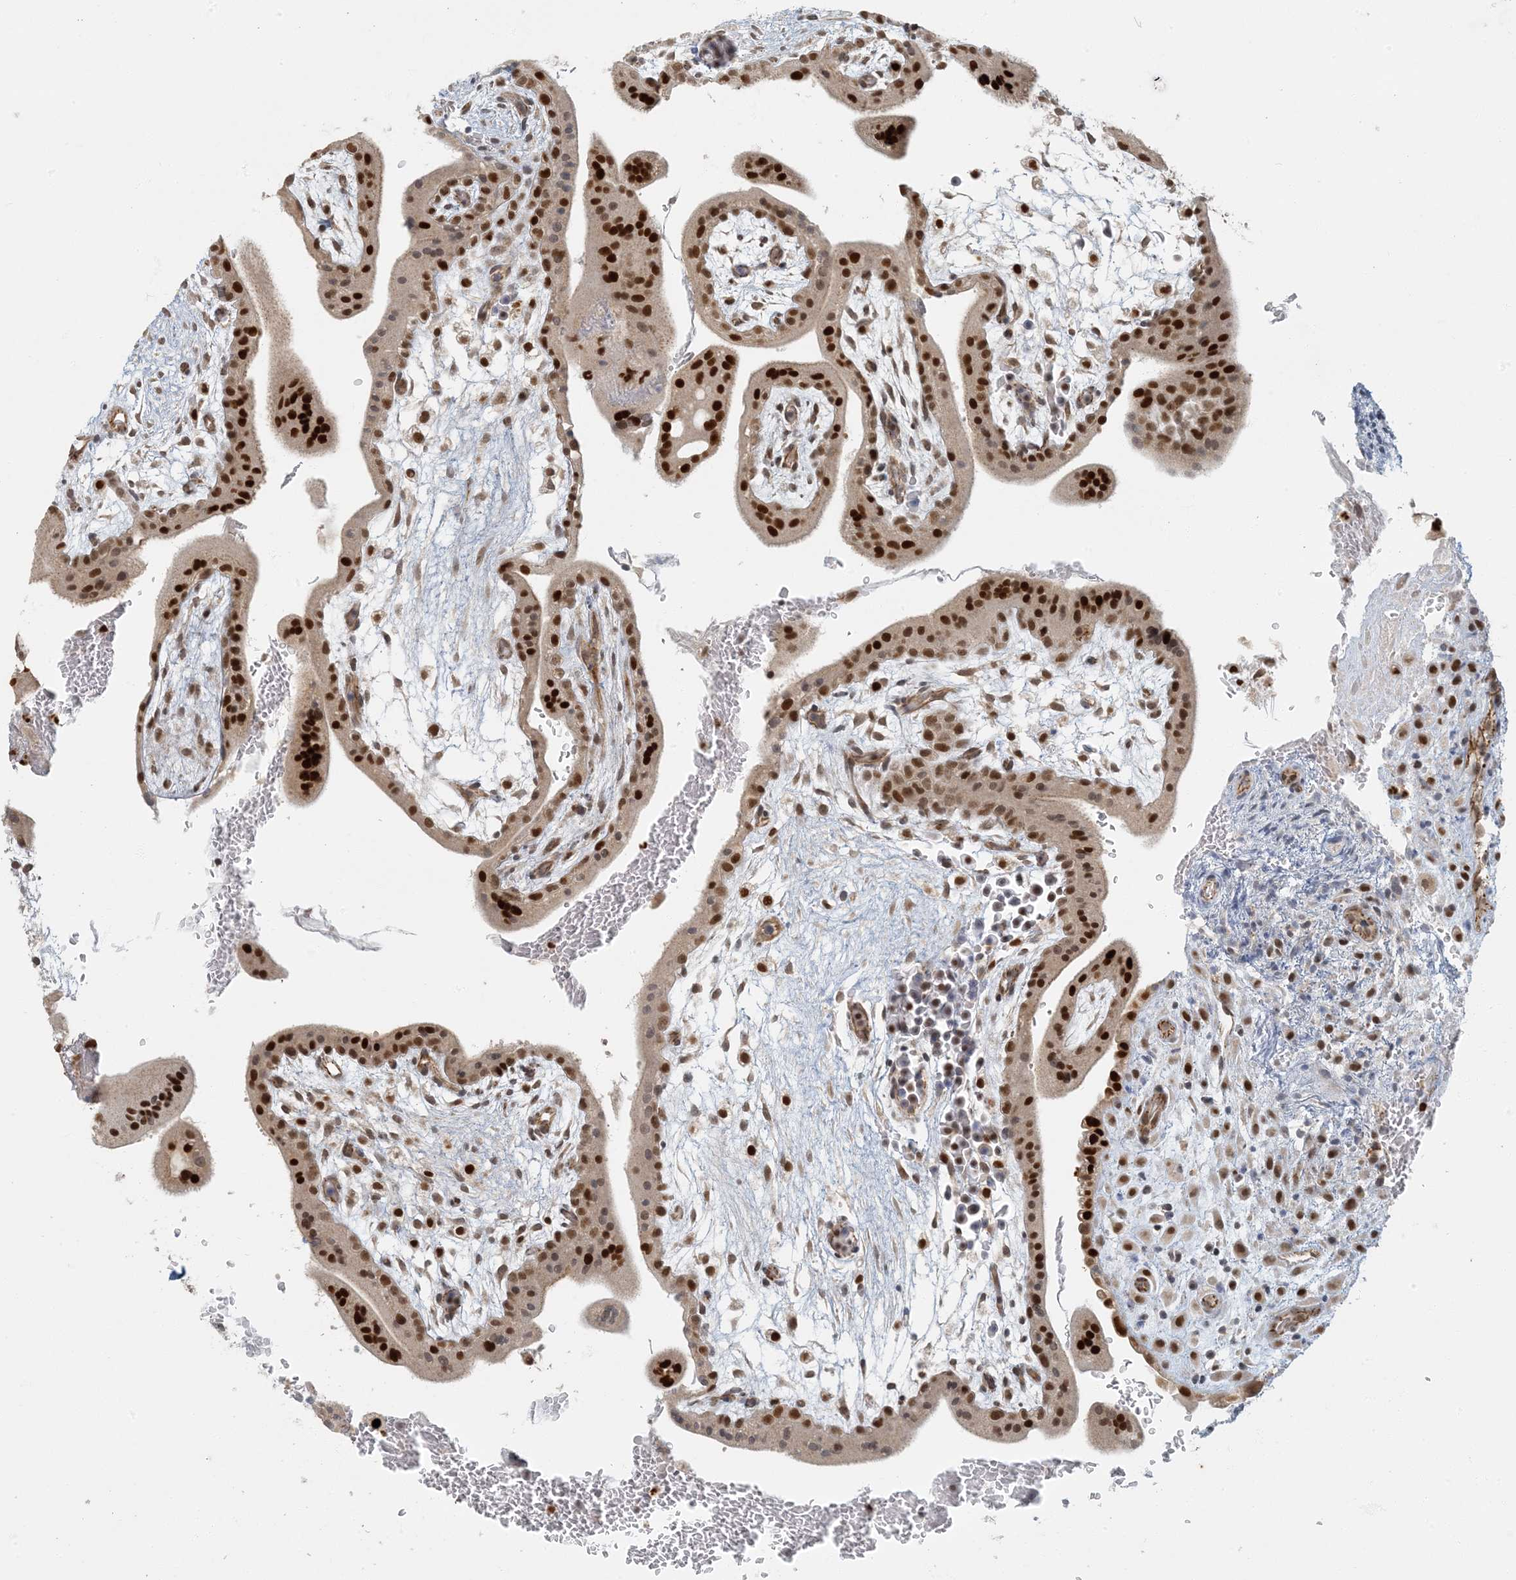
{"staining": {"intensity": "strong", "quantity": ">75%", "location": "nuclear"}, "tissue": "placenta", "cell_type": "Decidual cells", "image_type": "normal", "snomed": [{"axis": "morphology", "description": "Normal tissue, NOS"}, {"axis": "topography", "description": "Placenta"}], "caption": "This micrograph reveals immunohistochemistry staining of benign human placenta, with high strong nuclear staining in approximately >75% of decidual cells.", "gene": "AK9", "patient": {"sex": "female", "age": 35}}